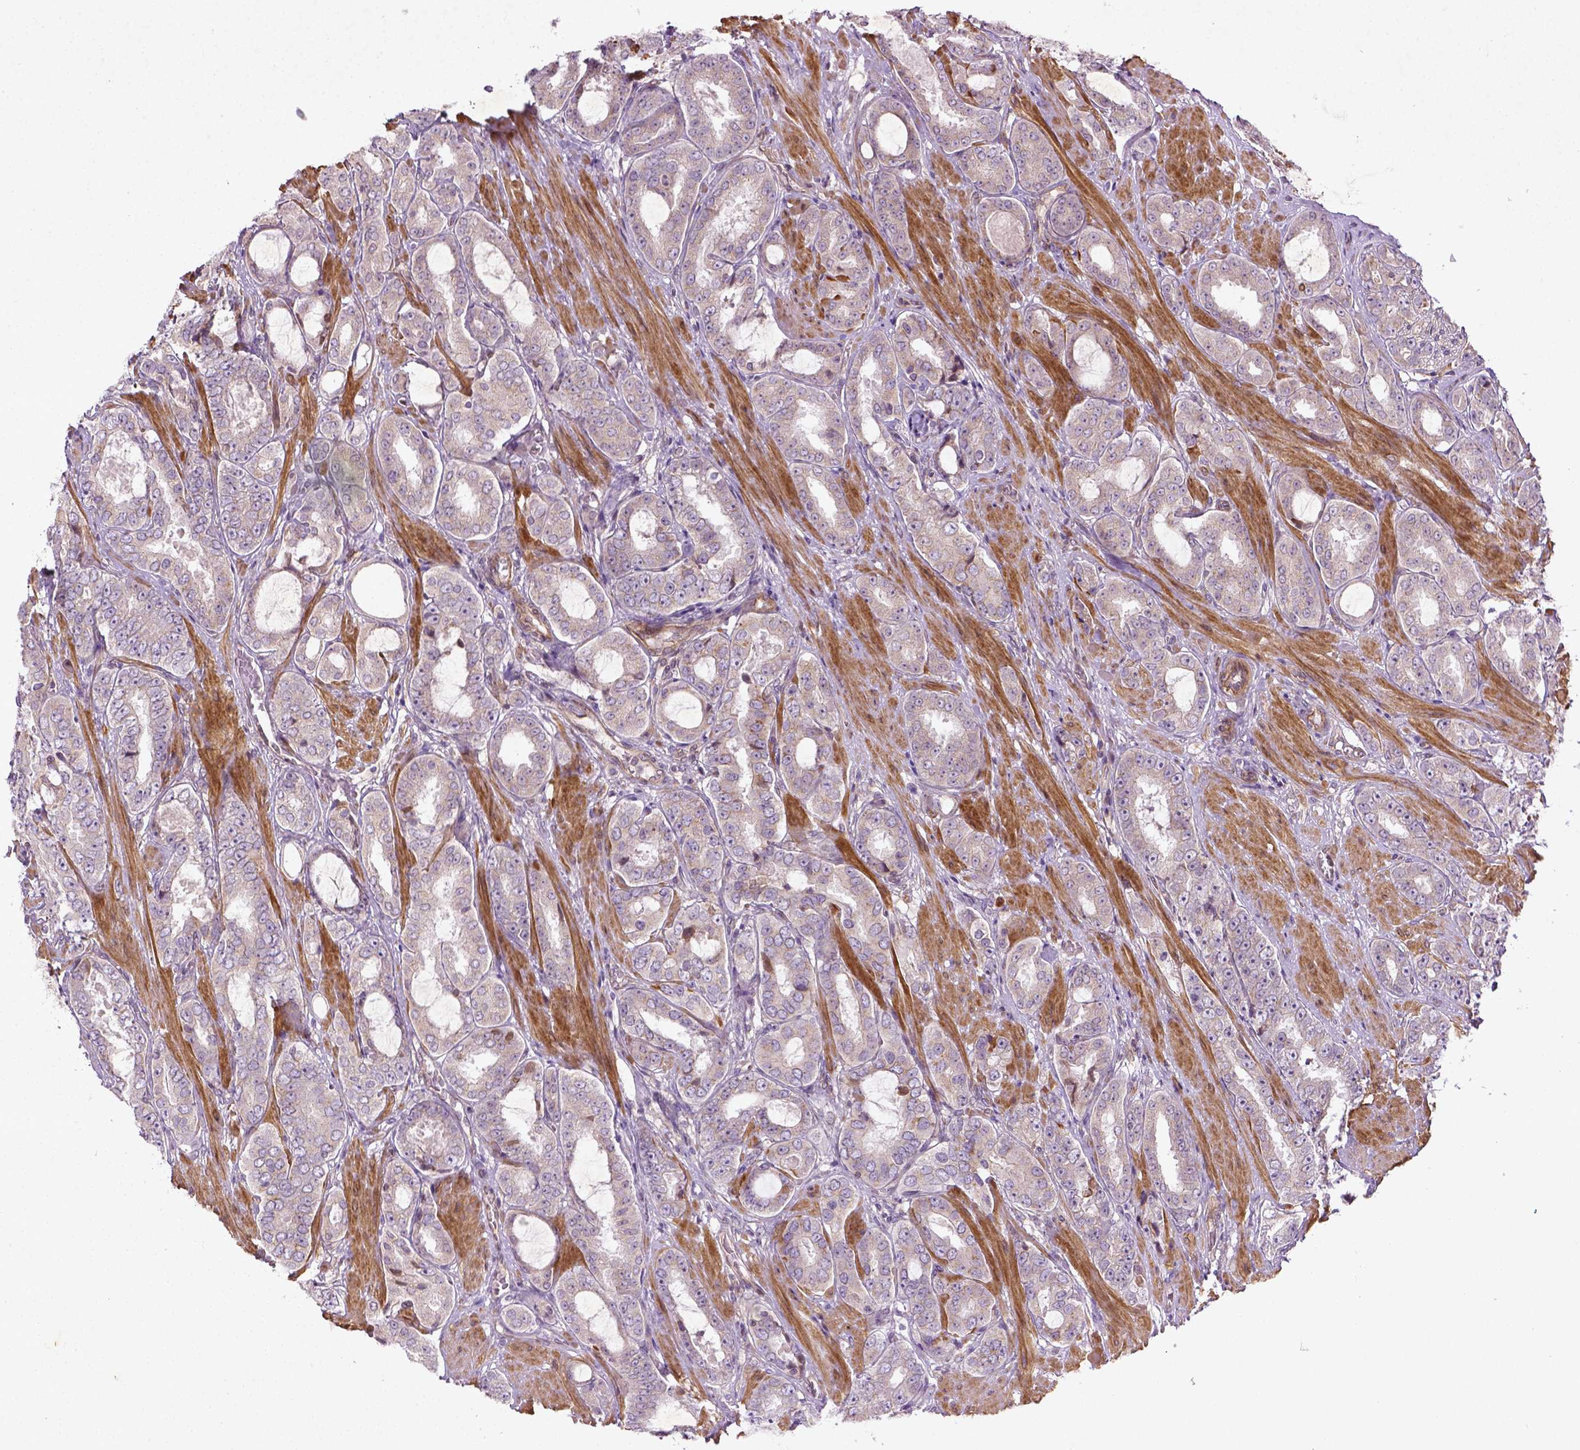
{"staining": {"intensity": "negative", "quantity": "none", "location": "none"}, "tissue": "prostate cancer", "cell_type": "Tumor cells", "image_type": "cancer", "snomed": [{"axis": "morphology", "description": "Adenocarcinoma, High grade"}, {"axis": "topography", "description": "Prostate"}], "caption": "Immunohistochemistry photomicrograph of prostate high-grade adenocarcinoma stained for a protein (brown), which demonstrates no staining in tumor cells. (DAB (3,3'-diaminobenzidine) IHC, high magnification).", "gene": "TCHP", "patient": {"sex": "male", "age": 63}}